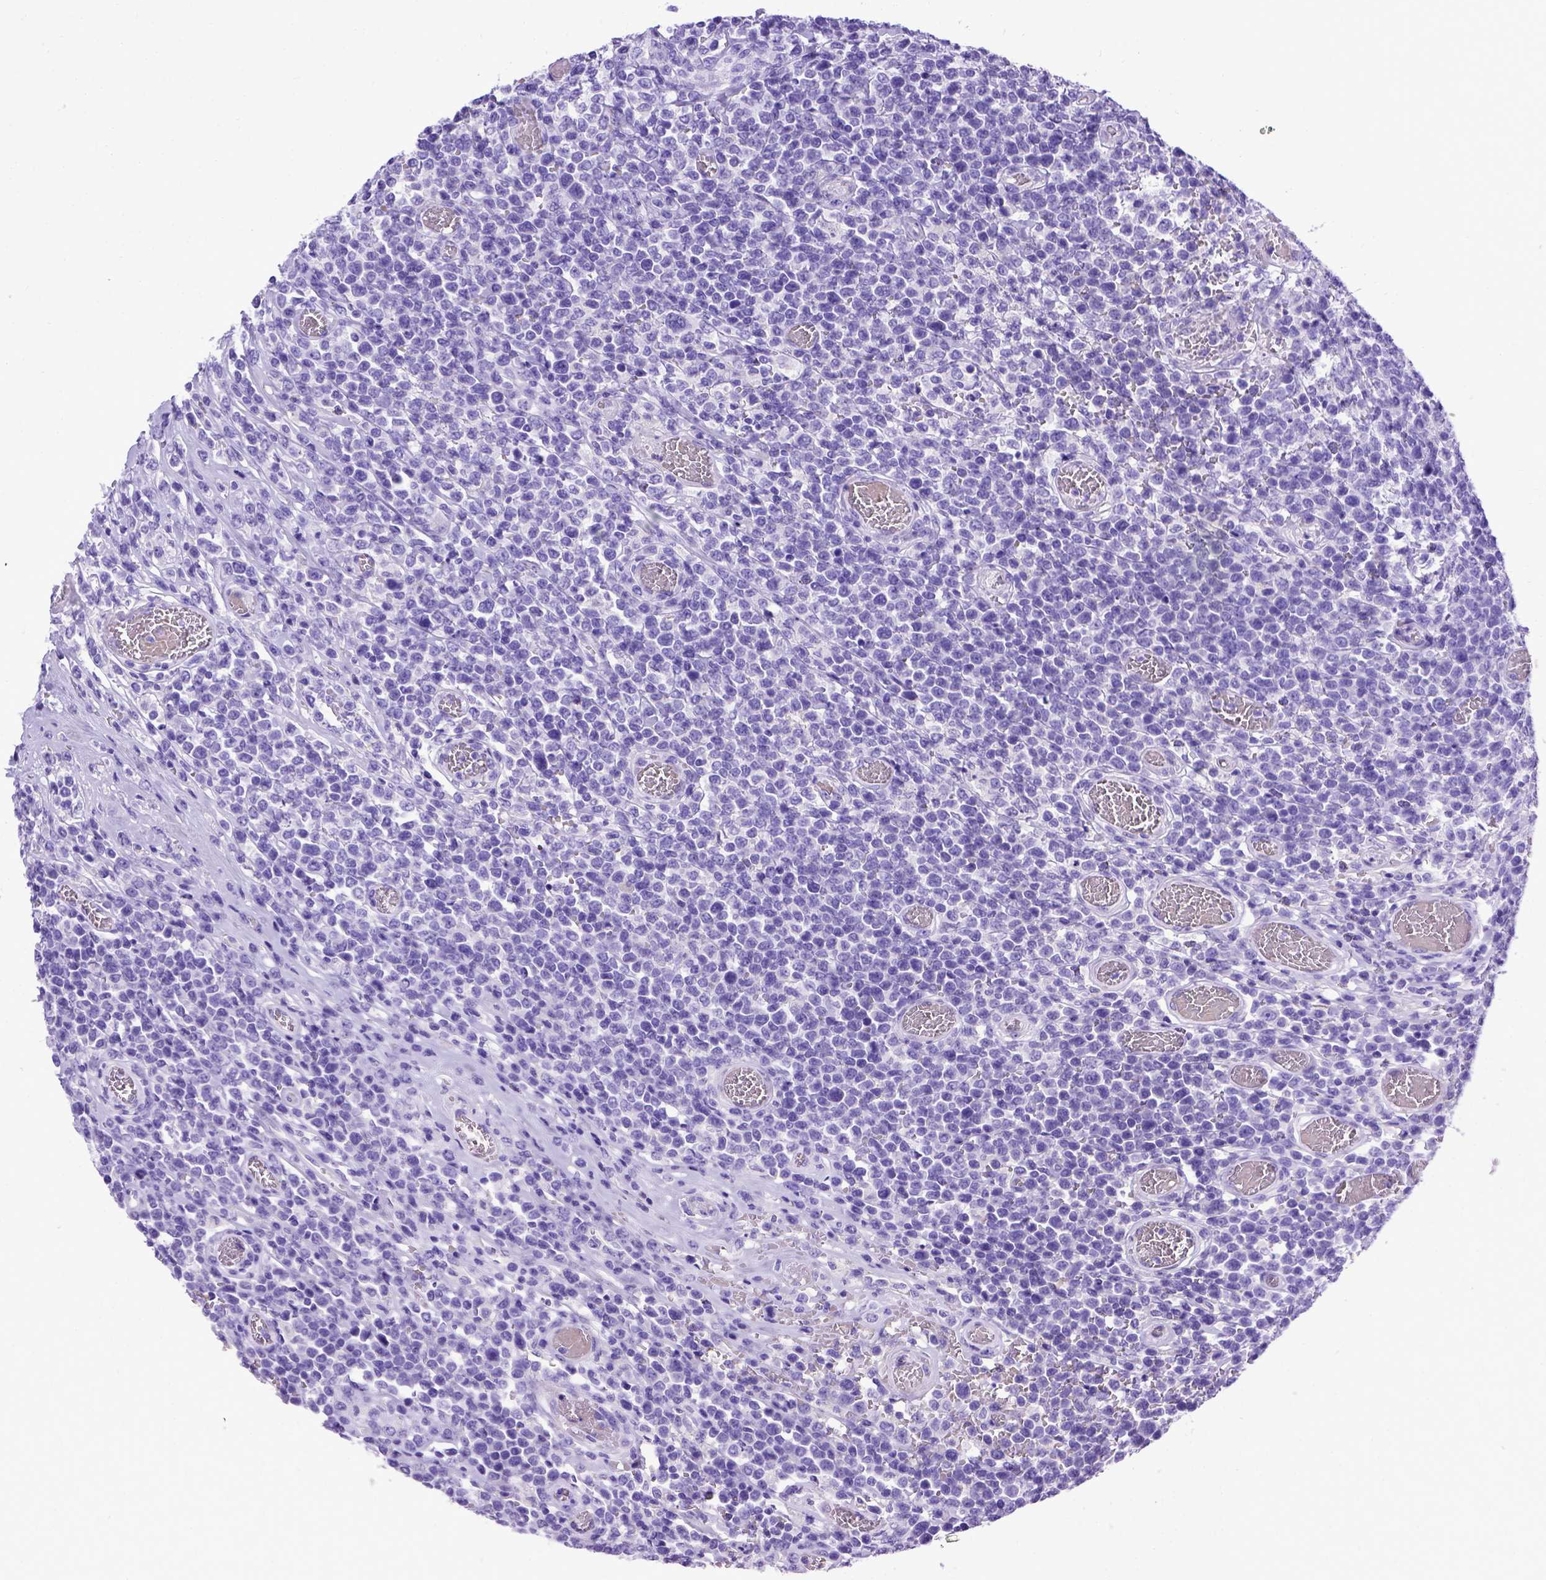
{"staining": {"intensity": "negative", "quantity": "none", "location": "none"}, "tissue": "lymphoma", "cell_type": "Tumor cells", "image_type": "cancer", "snomed": [{"axis": "morphology", "description": "Malignant lymphoma, non-Hodgkin's type, High grade"}, {"axis": "topography", "description": "Soft tissue"}], "caption": "Lymphoma was stained to show a protein in brown. There is no significant expression in tumor cells.", "gene": "MEOX2", "patient": {"sex": "female", "age": 56}}